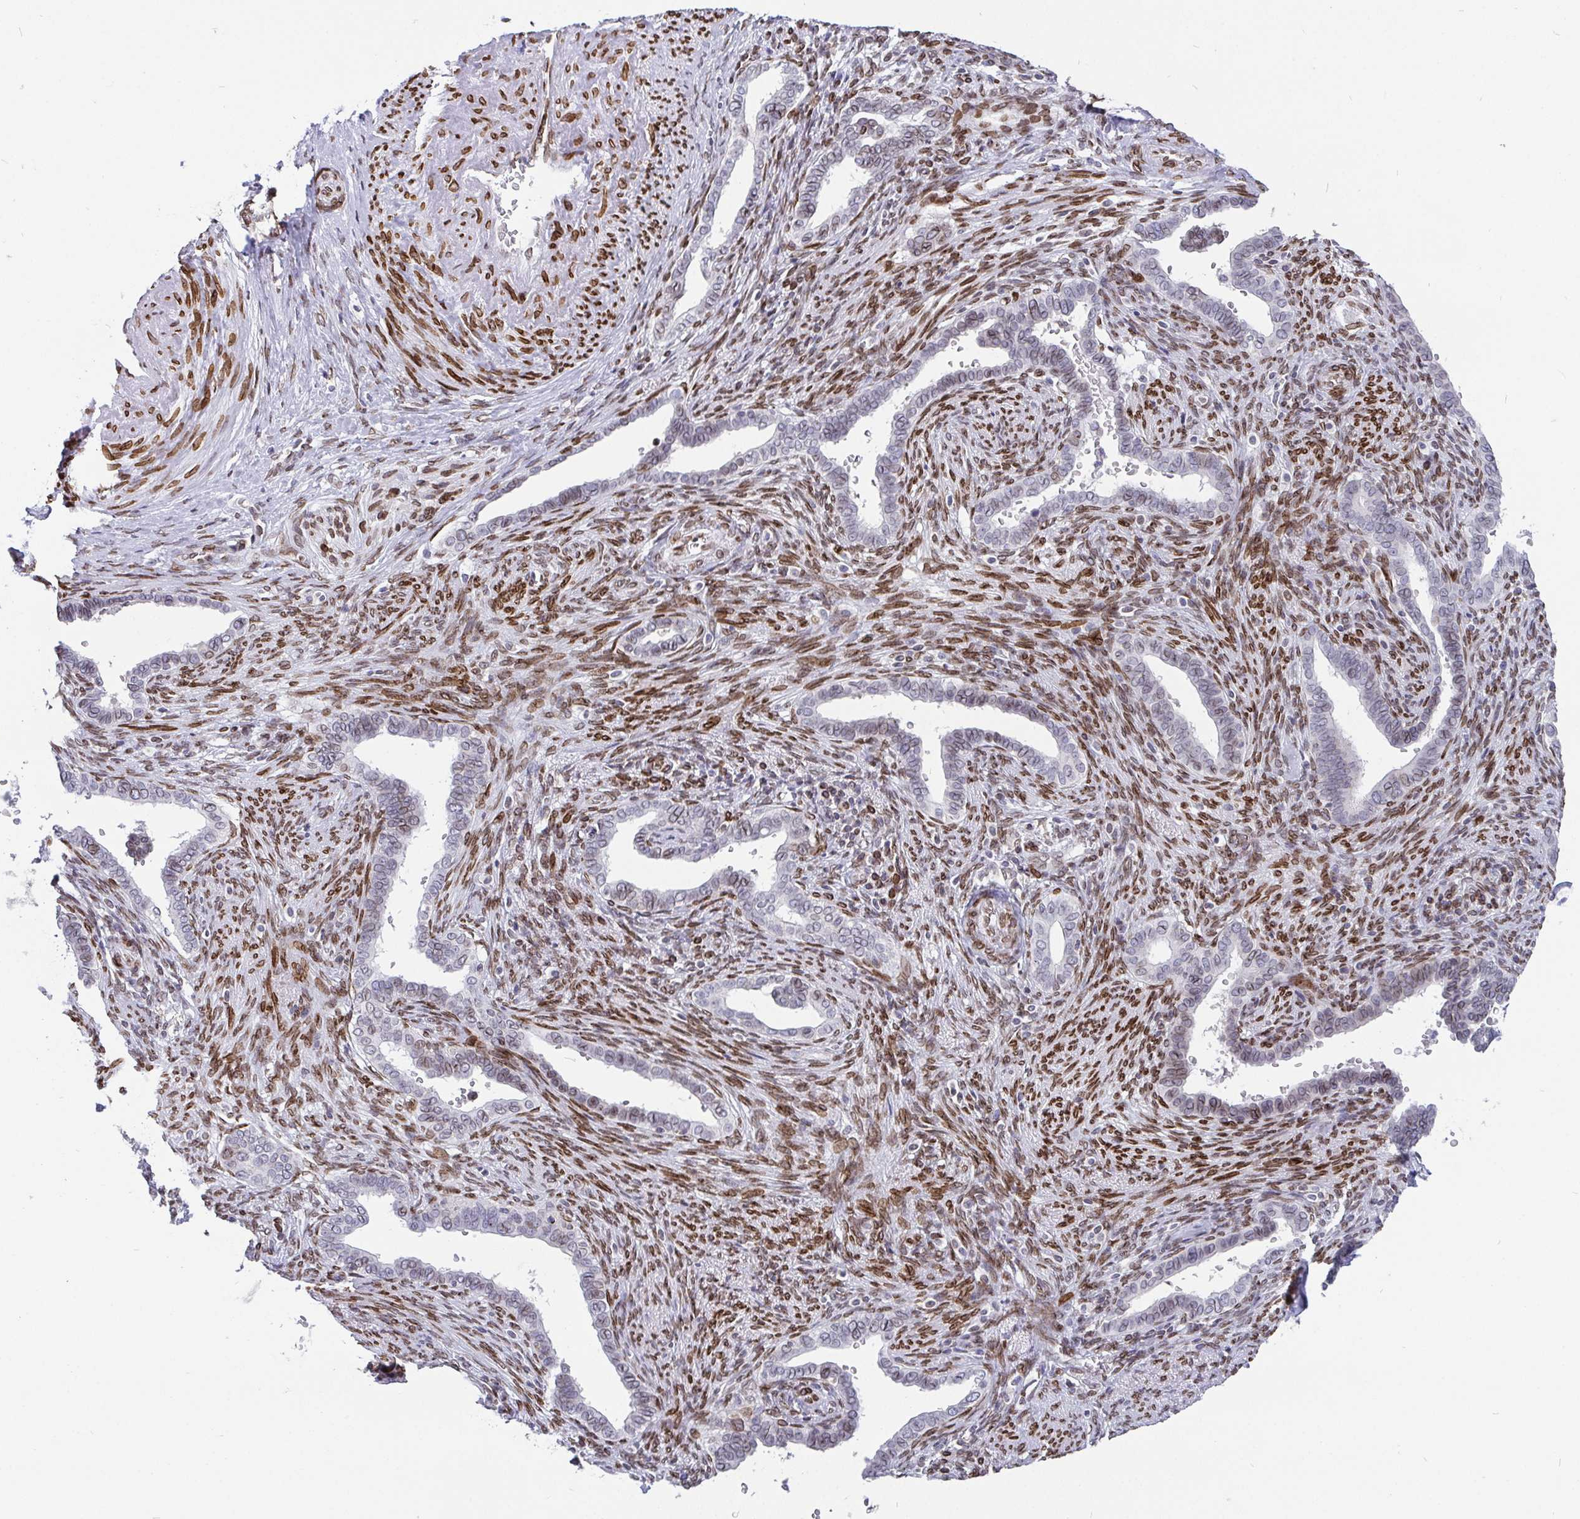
{"staining": {"intensity": "weak", "quantity": "<25%", "location": "cytoplasmic/membranous,nuclear"}, "tissue": "cervical cancer", "cell_type": "Tumor cells", "image_type": "cancer", "snomed": [{"axis": "morphology", "description": "Adenocarcinoma, NOS"}, {"axis": "morphology", "description": "Adenocarcinoma, Low grade"}, {"axis": "topography", "description": "Cervix"}], "caption": "Immunohistochemical staining of human cervical adenocarcinoma (low-grade) displays no significant expression in tumor cells.", "gene": "EMD", "patient": {"sex": "female", "age": 35}}